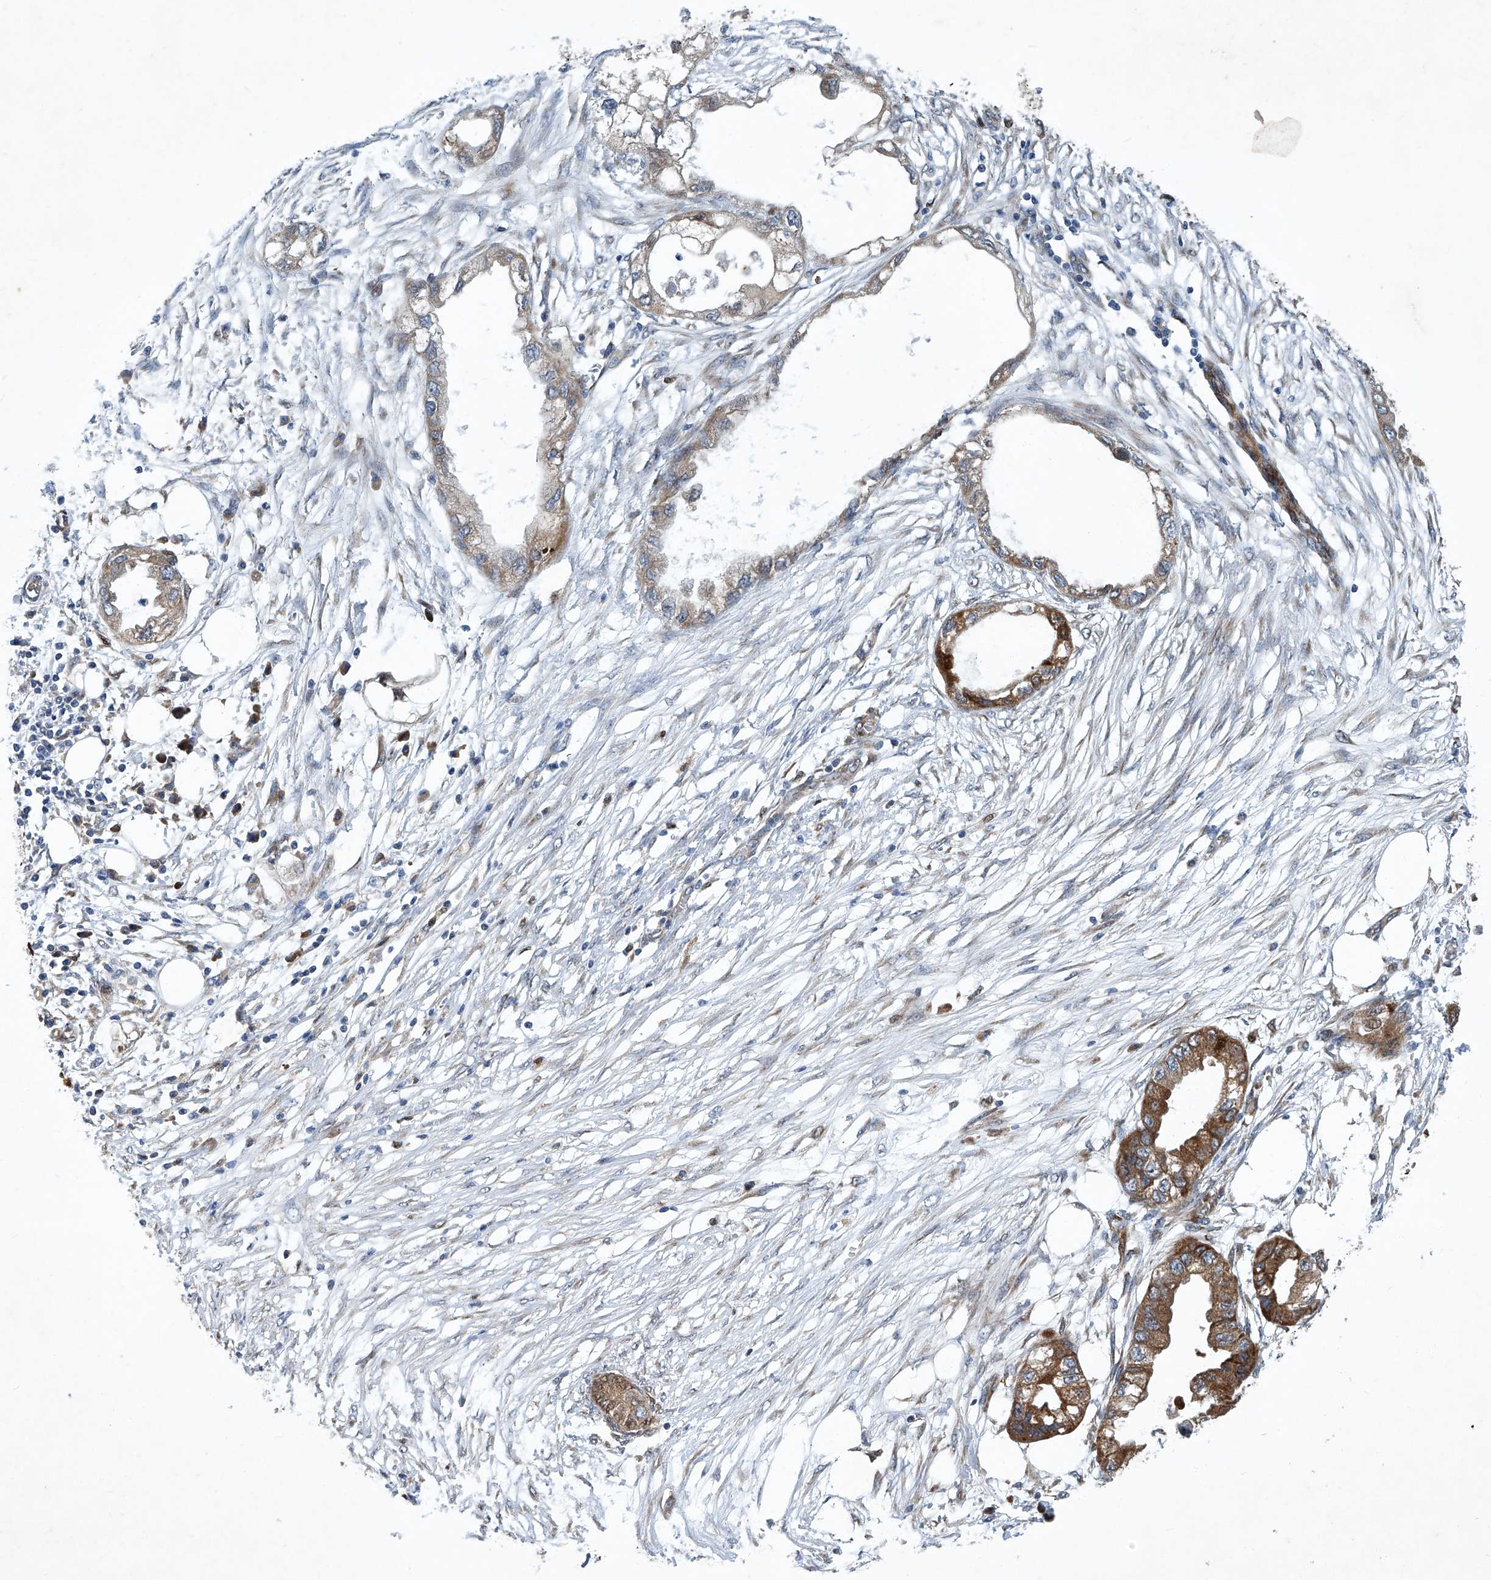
{"staining": {"intensity": "moderate", "quantity": "25%-75%", "location": "cytoplasmic/membranous"}, "tissue": "endometrial cancer", "cell_type": "Tumor cells", "image_type": "cancer", "snomed": [{"axis": "morphology", "description": "Adenocarcinoma, NOS"}, {"axis": "morphology", "description": "Adenocarcinoma, metastatic, NOS"}, {"axis": "topography", "description": "Adipose tissue"}, {"axis": "topography", "description": "Endometrium"}], "caption": "Human metastatic adenocarcinoma (endometrial) stained with a brown dye exhibits moderate cytoplasmic/membranous positive expression in approximately 25%-75% of tumor cells.", "gene": "GPR132", "patient": {"sex": "female", "age": 67}}